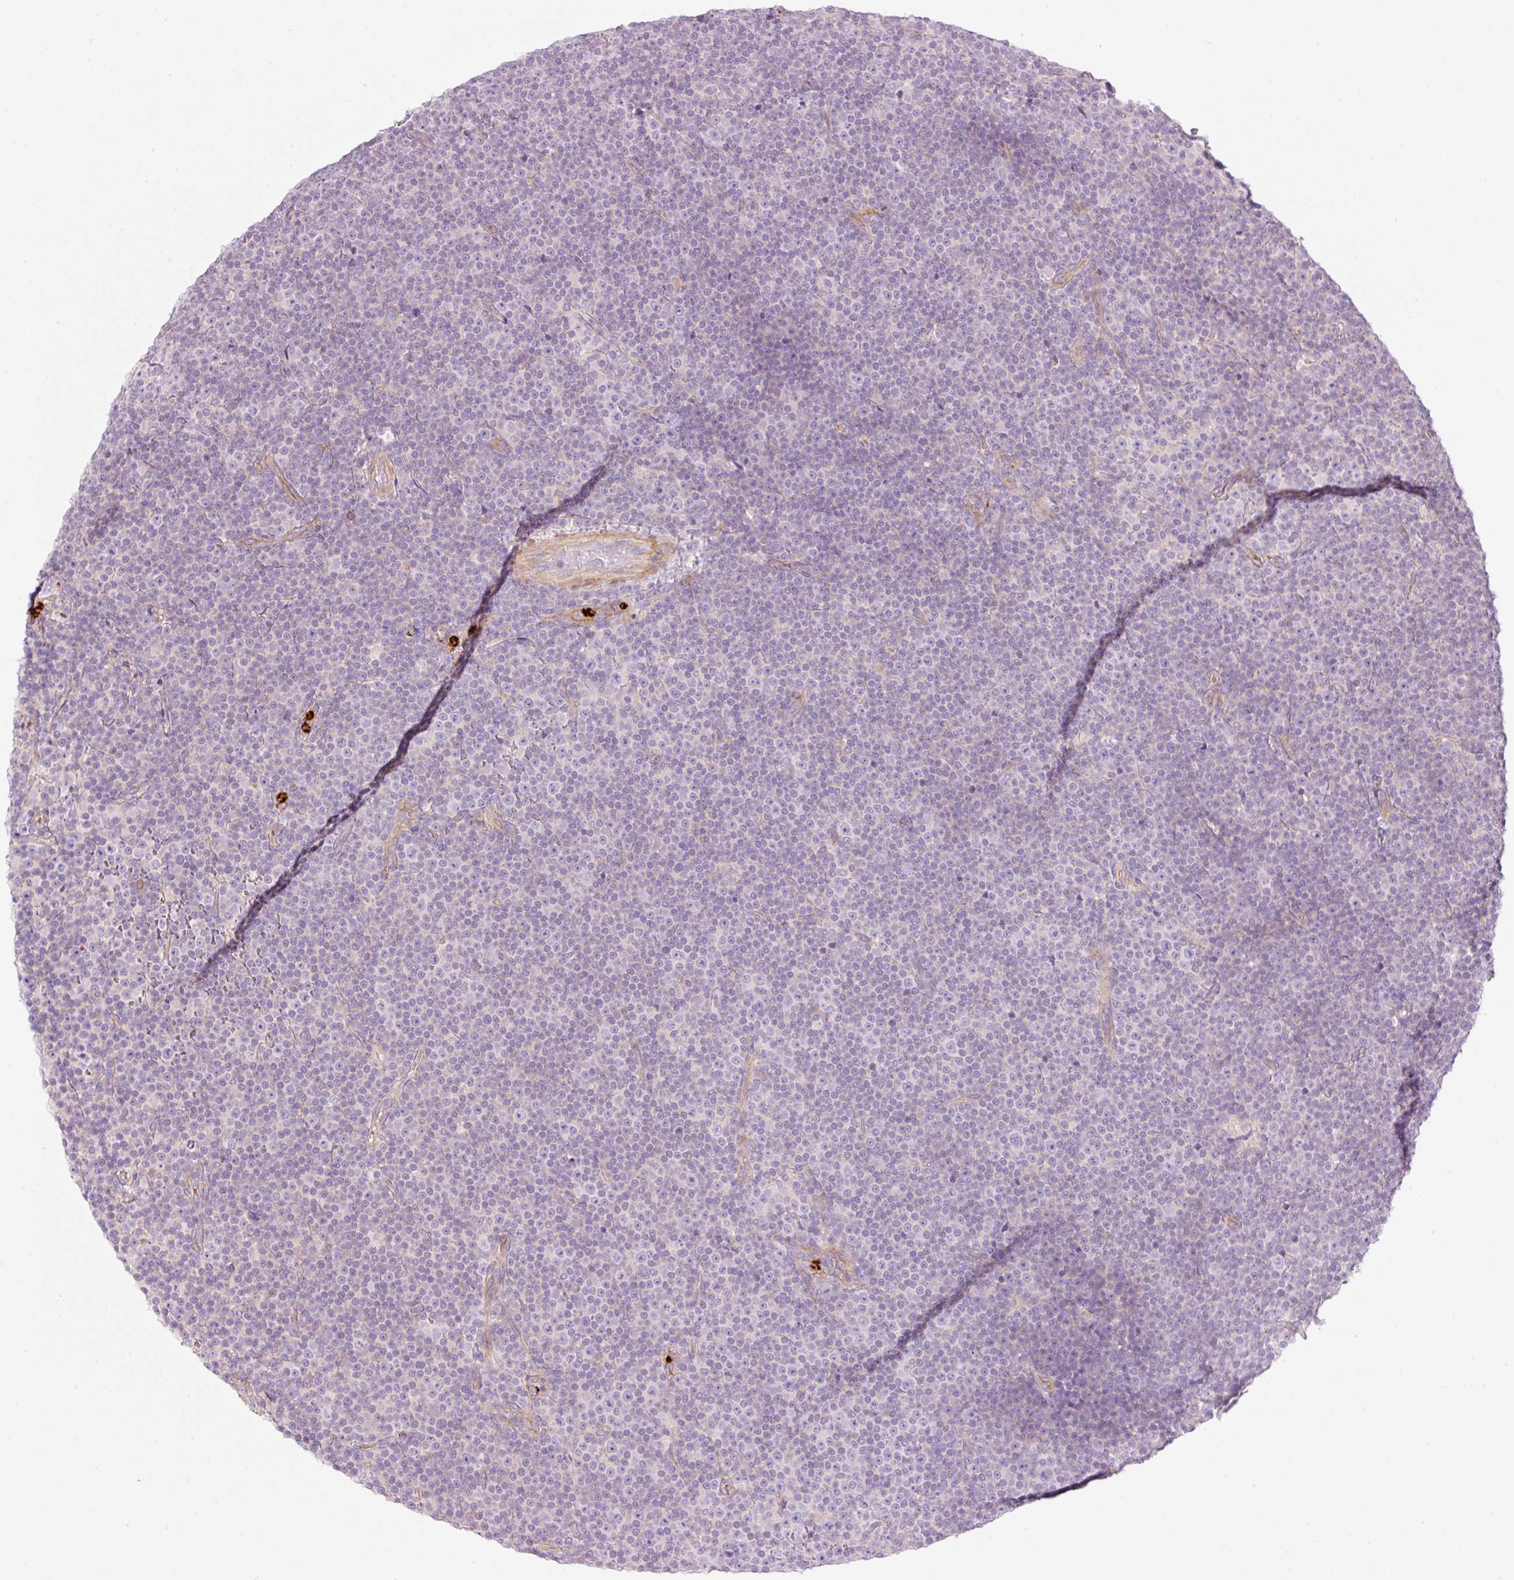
{"staining": {"intensity": "negative", "quantity": "none", "location": "none"}, "tissue": "lymphoma", "cell_type": "Tumor cells", "image_type": "cancer", "snomed": [{"axis": "morphology", "description": "Malignant lymphoma, non-Hodgkin's type, Low grade"}, {"axis": "topography", "description": "Lymph node"}], "caption": "High power microscopy histopathology image of an immunohistochemistry (IHC) histopathology image of lymphoma, revealing no significant positivity in tumor cells.", "gene": "MAP3K3", "patient": {"sex": "female", "age": 67}}